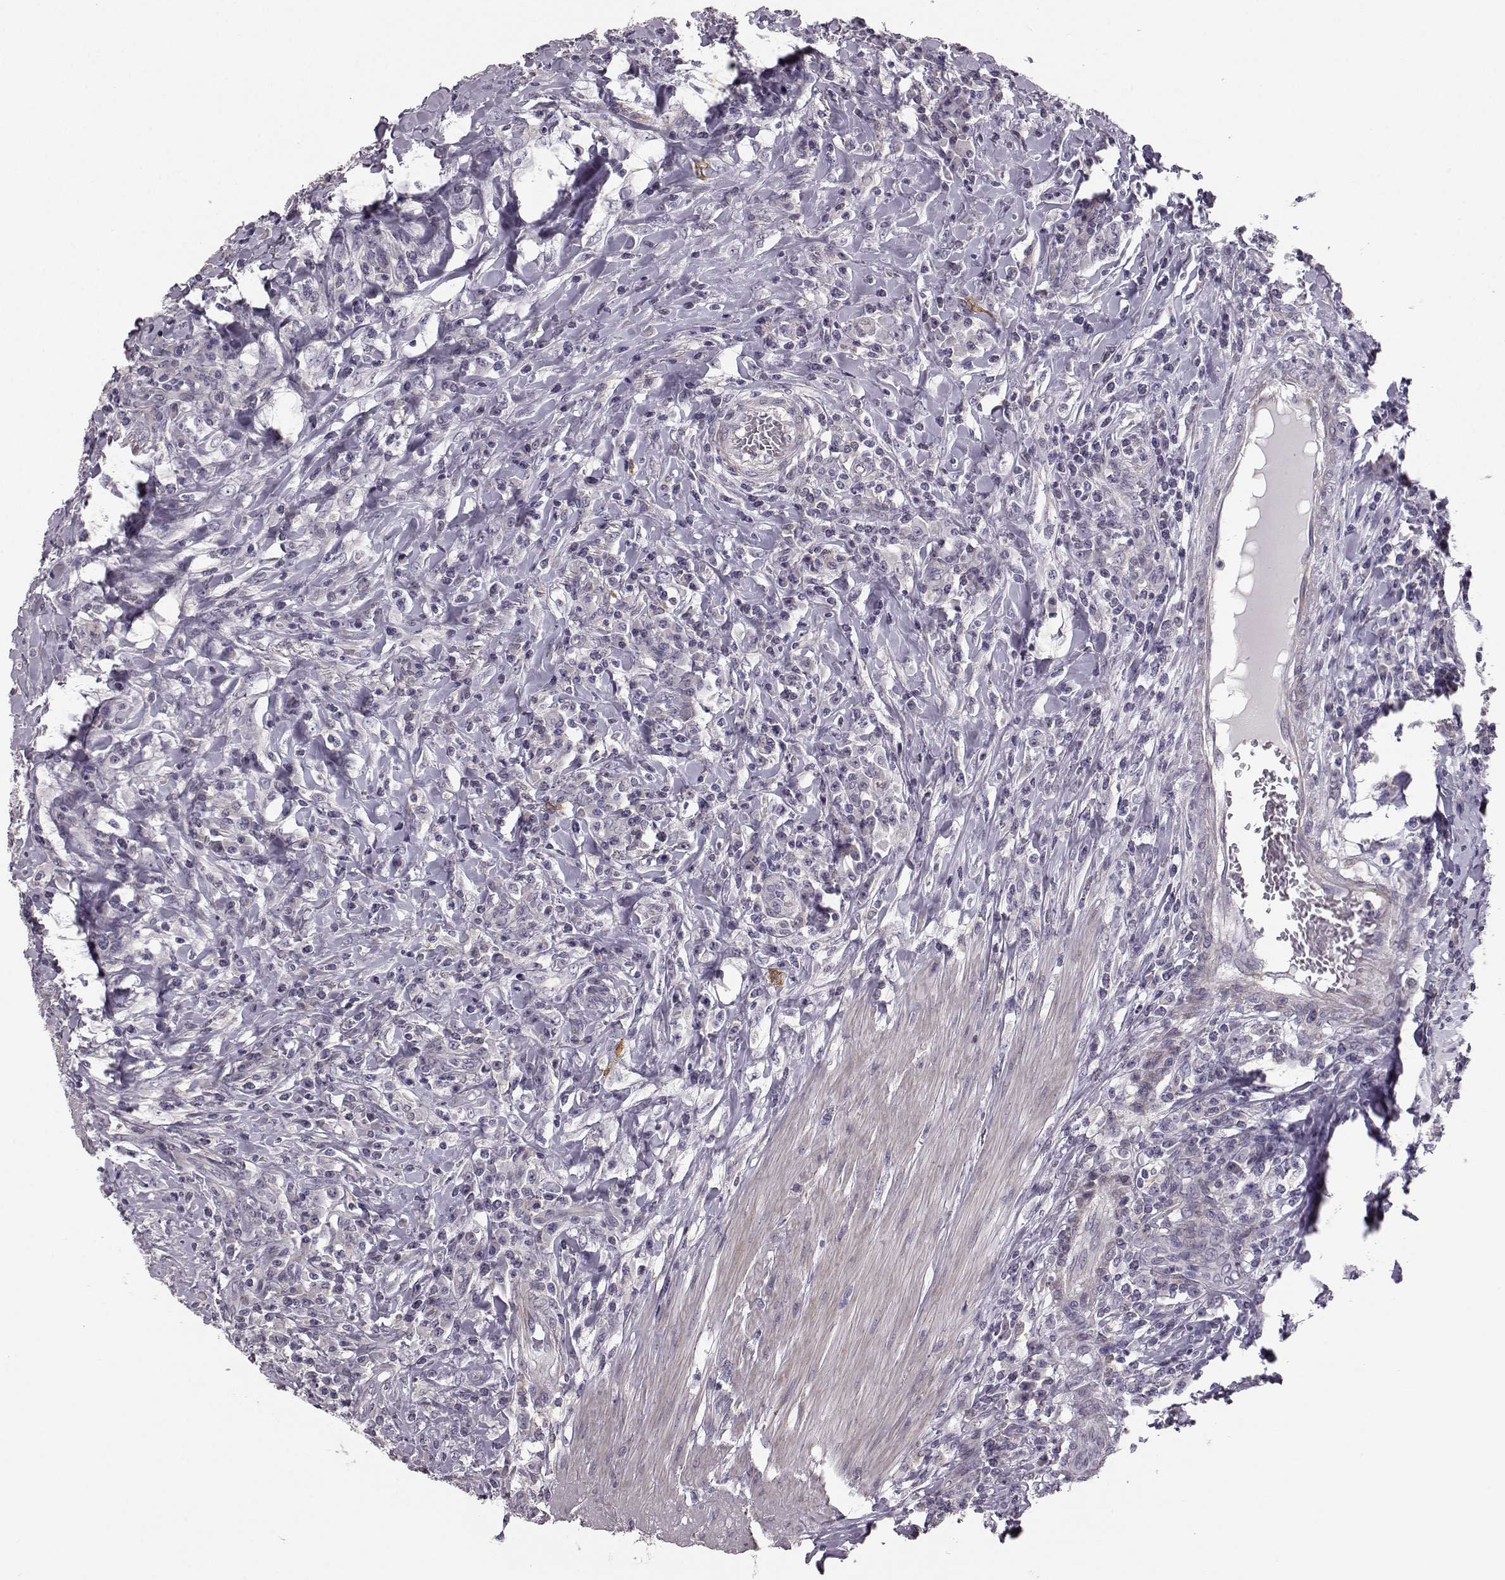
{"staining": {"intensity": "negative", "quantity": "none", "location": "none"}, "tissue": "colorectal cancer", "cell_type": "Tumor cells", "image_type": "cancer", "snomed": [{"axis": "morphology", "description": "Adenocarcinoma, NOS"}, {"axis": "topography", "description": "Colon"}], "caption": "Photomicrograph shows no protein positivity in tumor cells of colorectal cancer tissue.", "gene": "GPR50", "patient": {"sex": "male", "age": 53}}